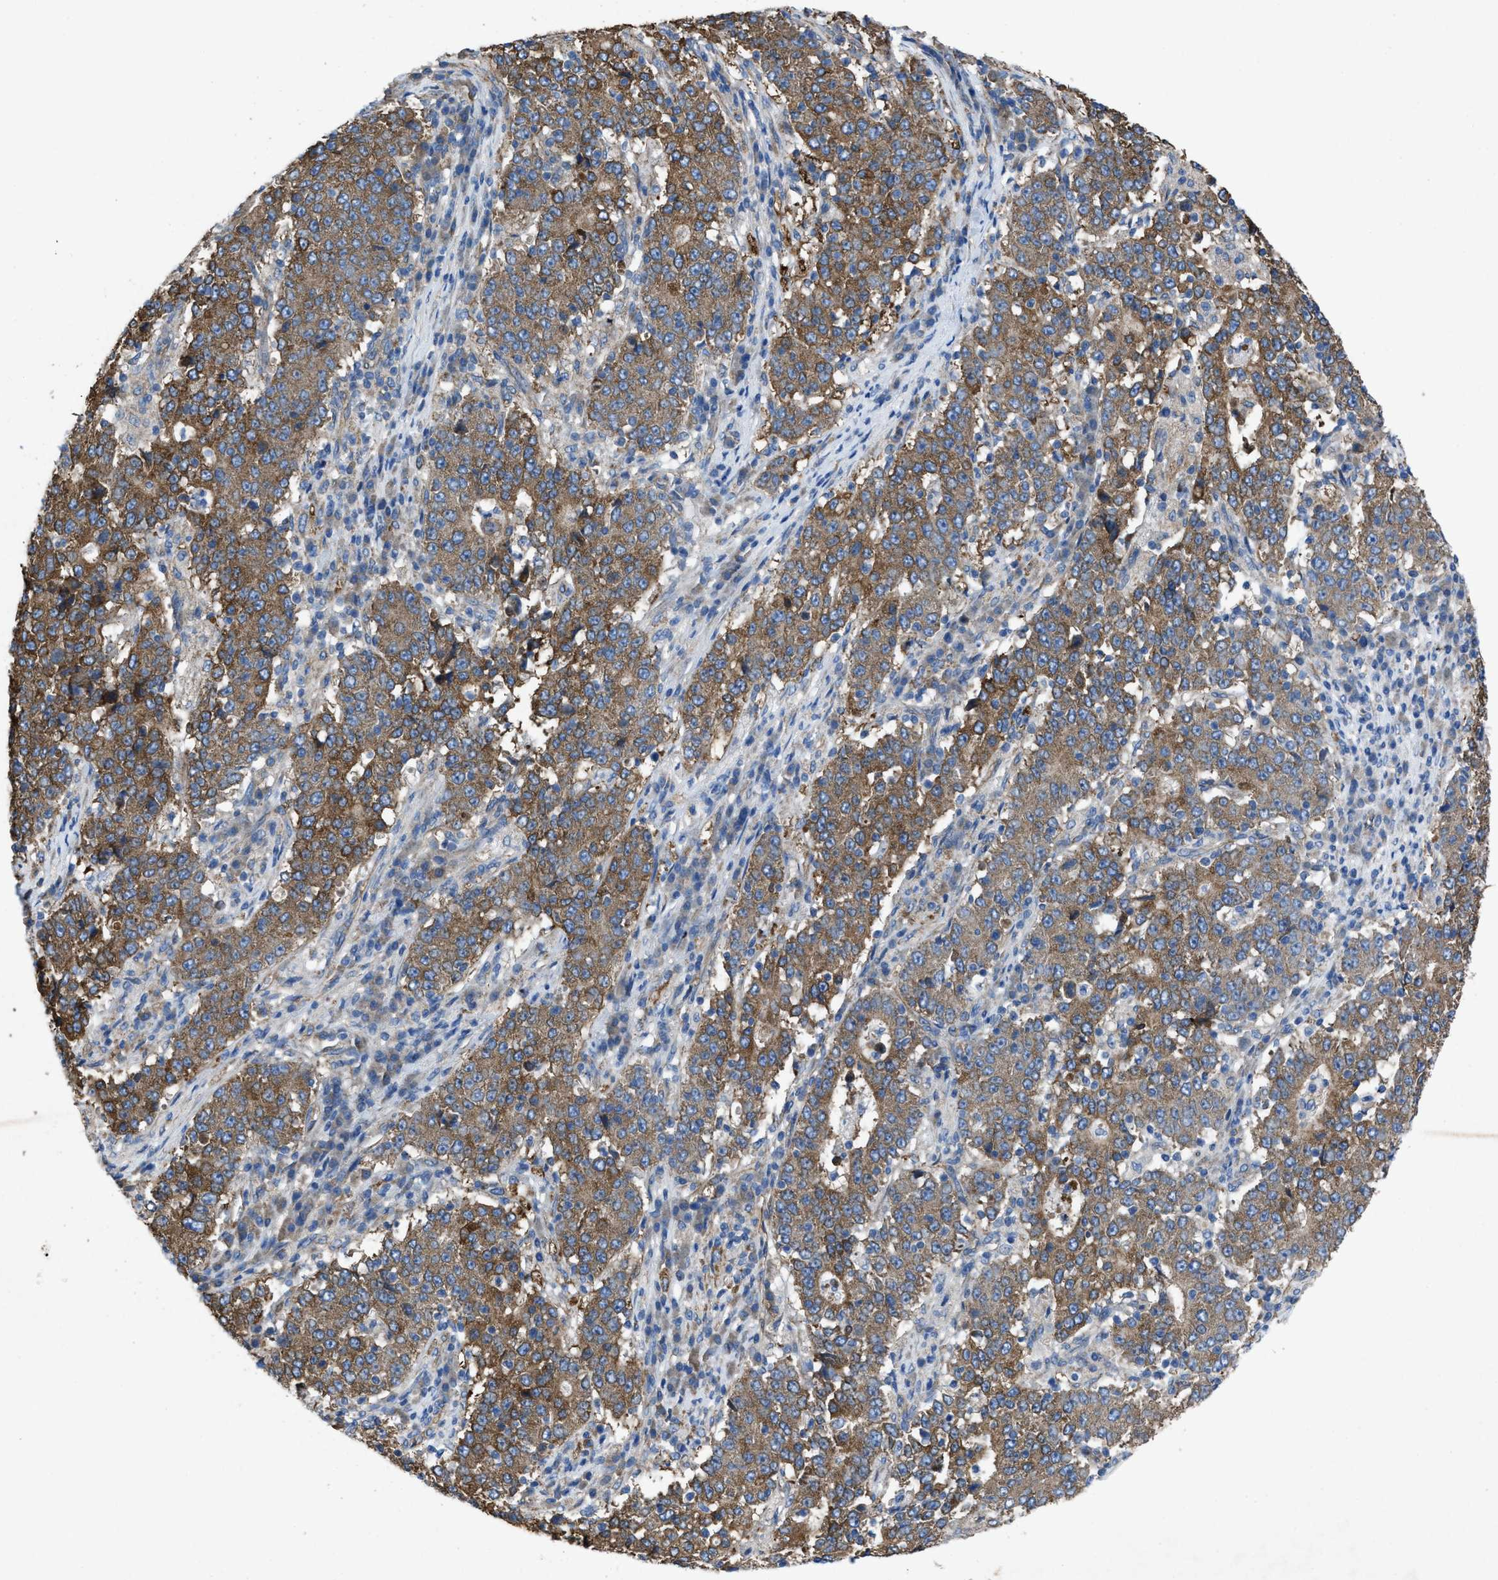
{"staining": {"intensity": "moderate", "quantity": ">75%", "location": "cytoplasmic/membranous"}, "tissue": "stomach cancer", "cell_type": "Tumor cells", "image_type": "cancer", "snomed": [{"axis": "morphology", "description": "Adenocarcinoma, NOS"}, {"axis": "topography", "description": "Stomach"}], "caption": "Stomach adenocarcinoma tissue demonstrates moderate cytoplasmic/membranous expression in approximately >75% of tumor cells, visualized by immunohistochemistry. The staining was performed using DAB to visualize the protein expression in brown, while the nuclei were stained in blue with hematoxylin (Magnification: 20x).", "gene": "DOLPP1", "patient": {"sex": "male", "age": 59}}